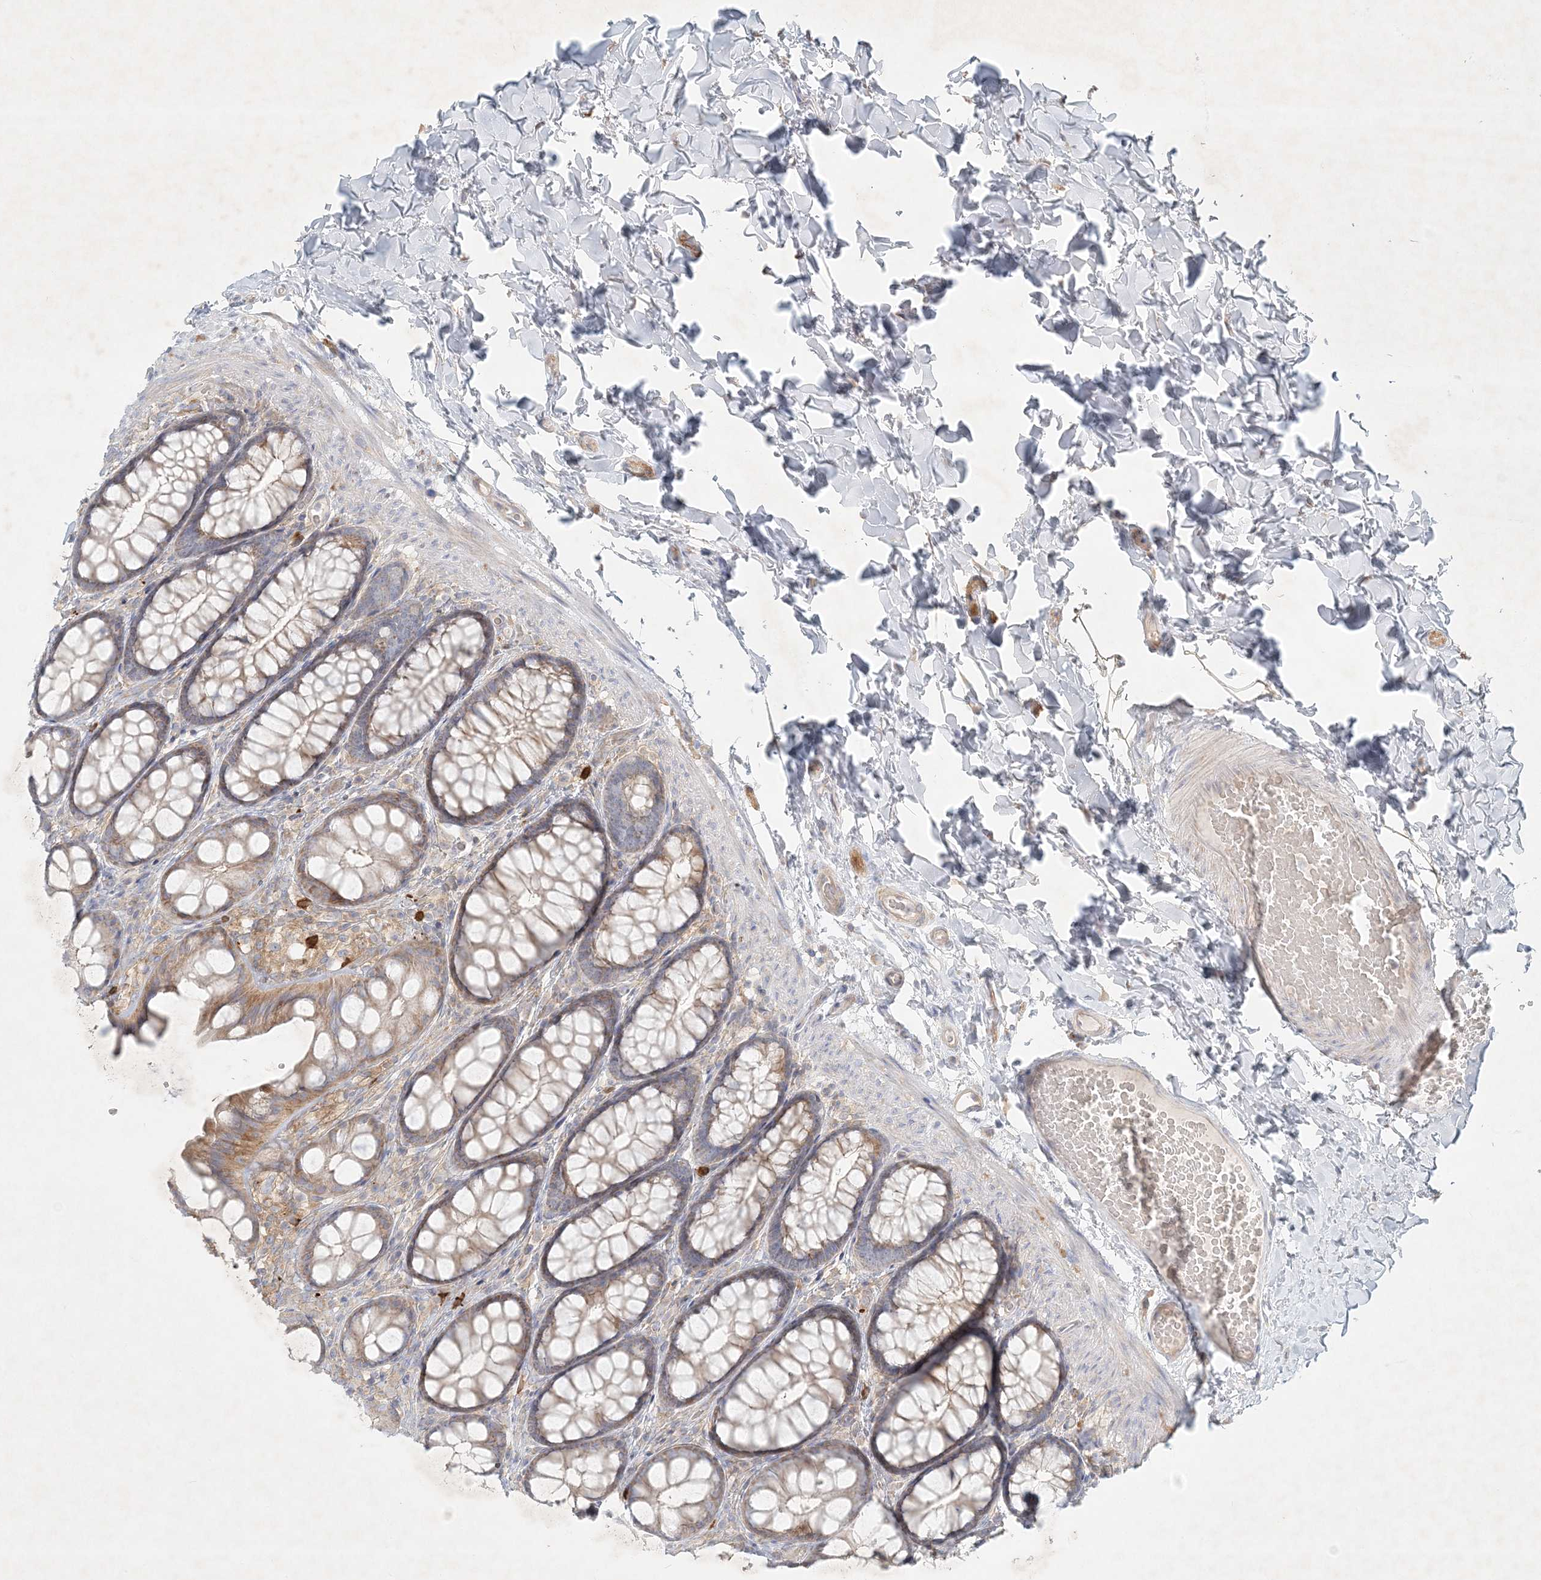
{"staining": {"intensity": "negative", "quantity": "none", "location": "none"}, "tissue": "colon", "cell_type": "Endothelial cells", "image_type": "normal", "snomed": [{"axis": "morphology", "description": "Normal tissue, NOS"}, {"axis": "topography", "description": "Colon"}], "caption": "Micrograph shows no significant protein expression in endothelial cells of benign colon.", "gene": "STK11IP", "patient": {"sex": "male", "age": 47}}